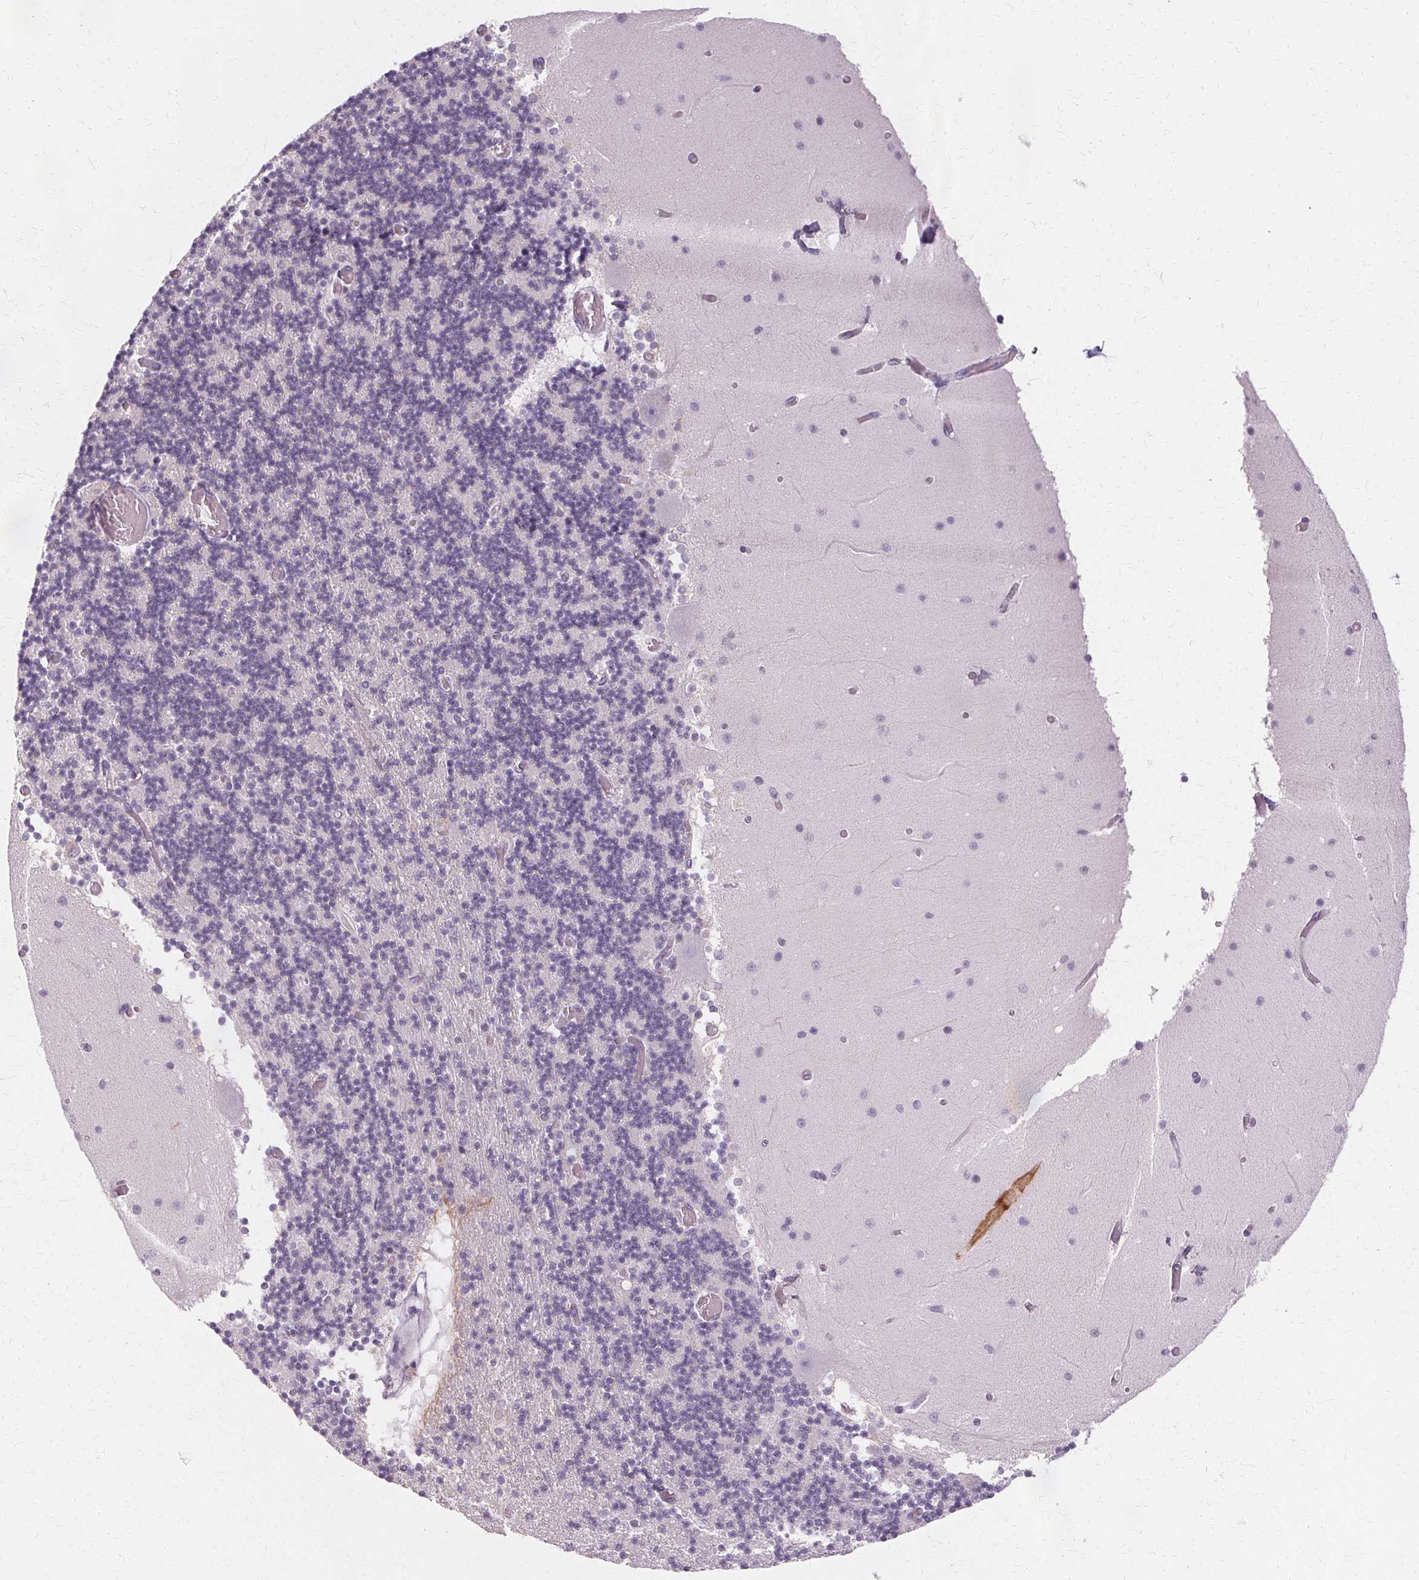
{"staining": {"intensity": "negative", "quantity": "none", "location": "none"}, "tissue": "cerebellum", "cell_type": "Cells in granular layer", "image_type": "normal", "snomed": [{"axis": "morphology", "description": "Normal tissue, NOS"}, {"axis": "topography", "description": "Cerebellum"}], "caption": "IHC histopathology image of unremarkable cerebellum stained for a protein (brown), which demonstrates no expression in cells in granular layer.", "gene": "FCRL3", "patient": {"sex": "female", "age": 28}}